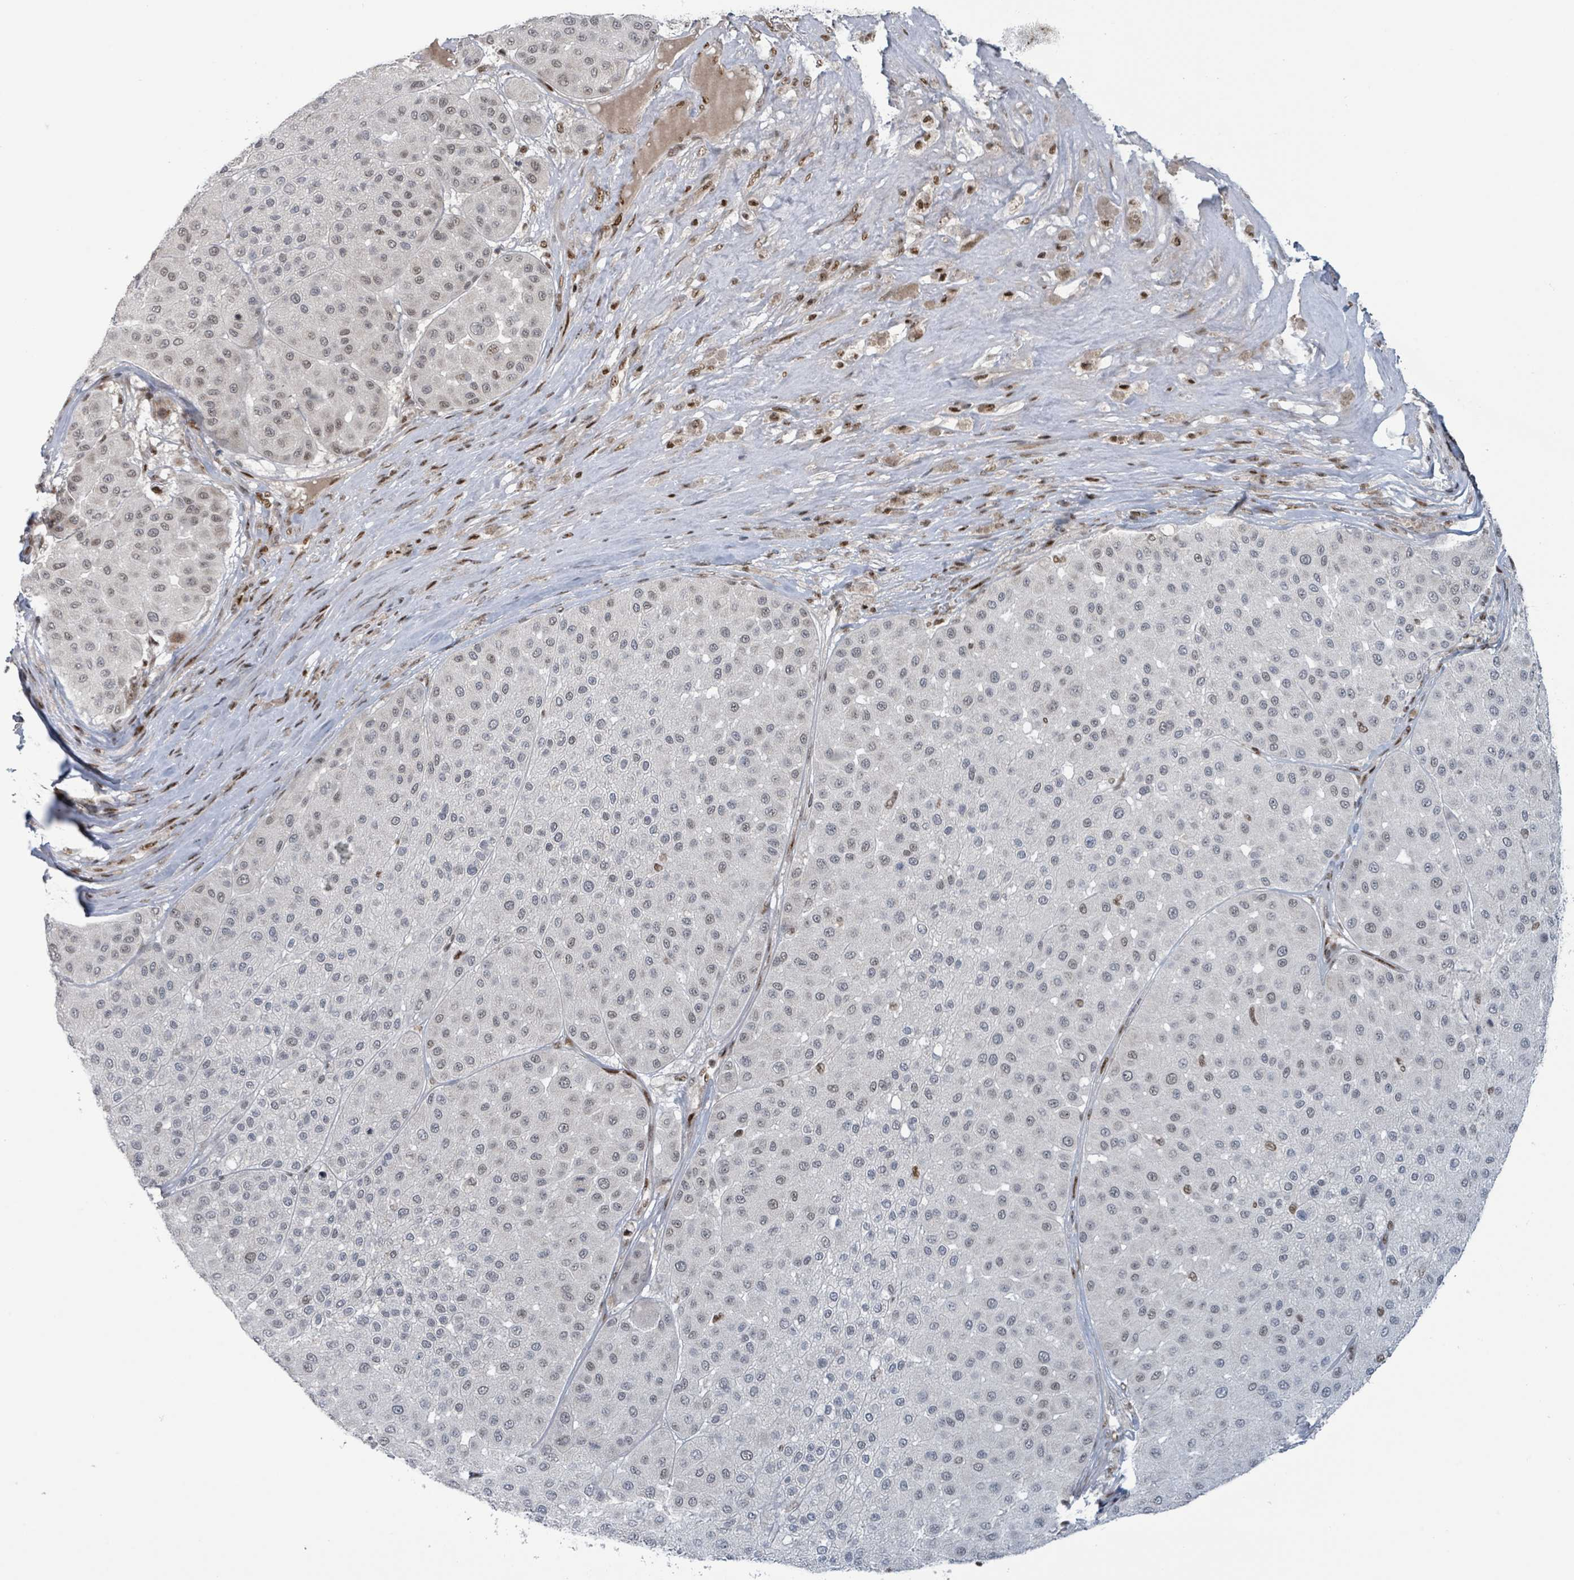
{"staining": {"intensity": "weak", "quantity": "<25%", "location": "nuclear"}, "tissue": "melanoma", "cell_type": "Tumor cells", "image_type": "cancer", "snomed": [{"axis": "morphology", "description": "Malignant melanoma, Metastatic site"}, {"axis": "topography", "description": "Smooth muscle"}], "caption": "A micrograph of human malignant melanoma (metastatic site) is negative for staining in tumor cells.", "gene": "KLF3", "patient": {"sex": "male", "age": 41}}